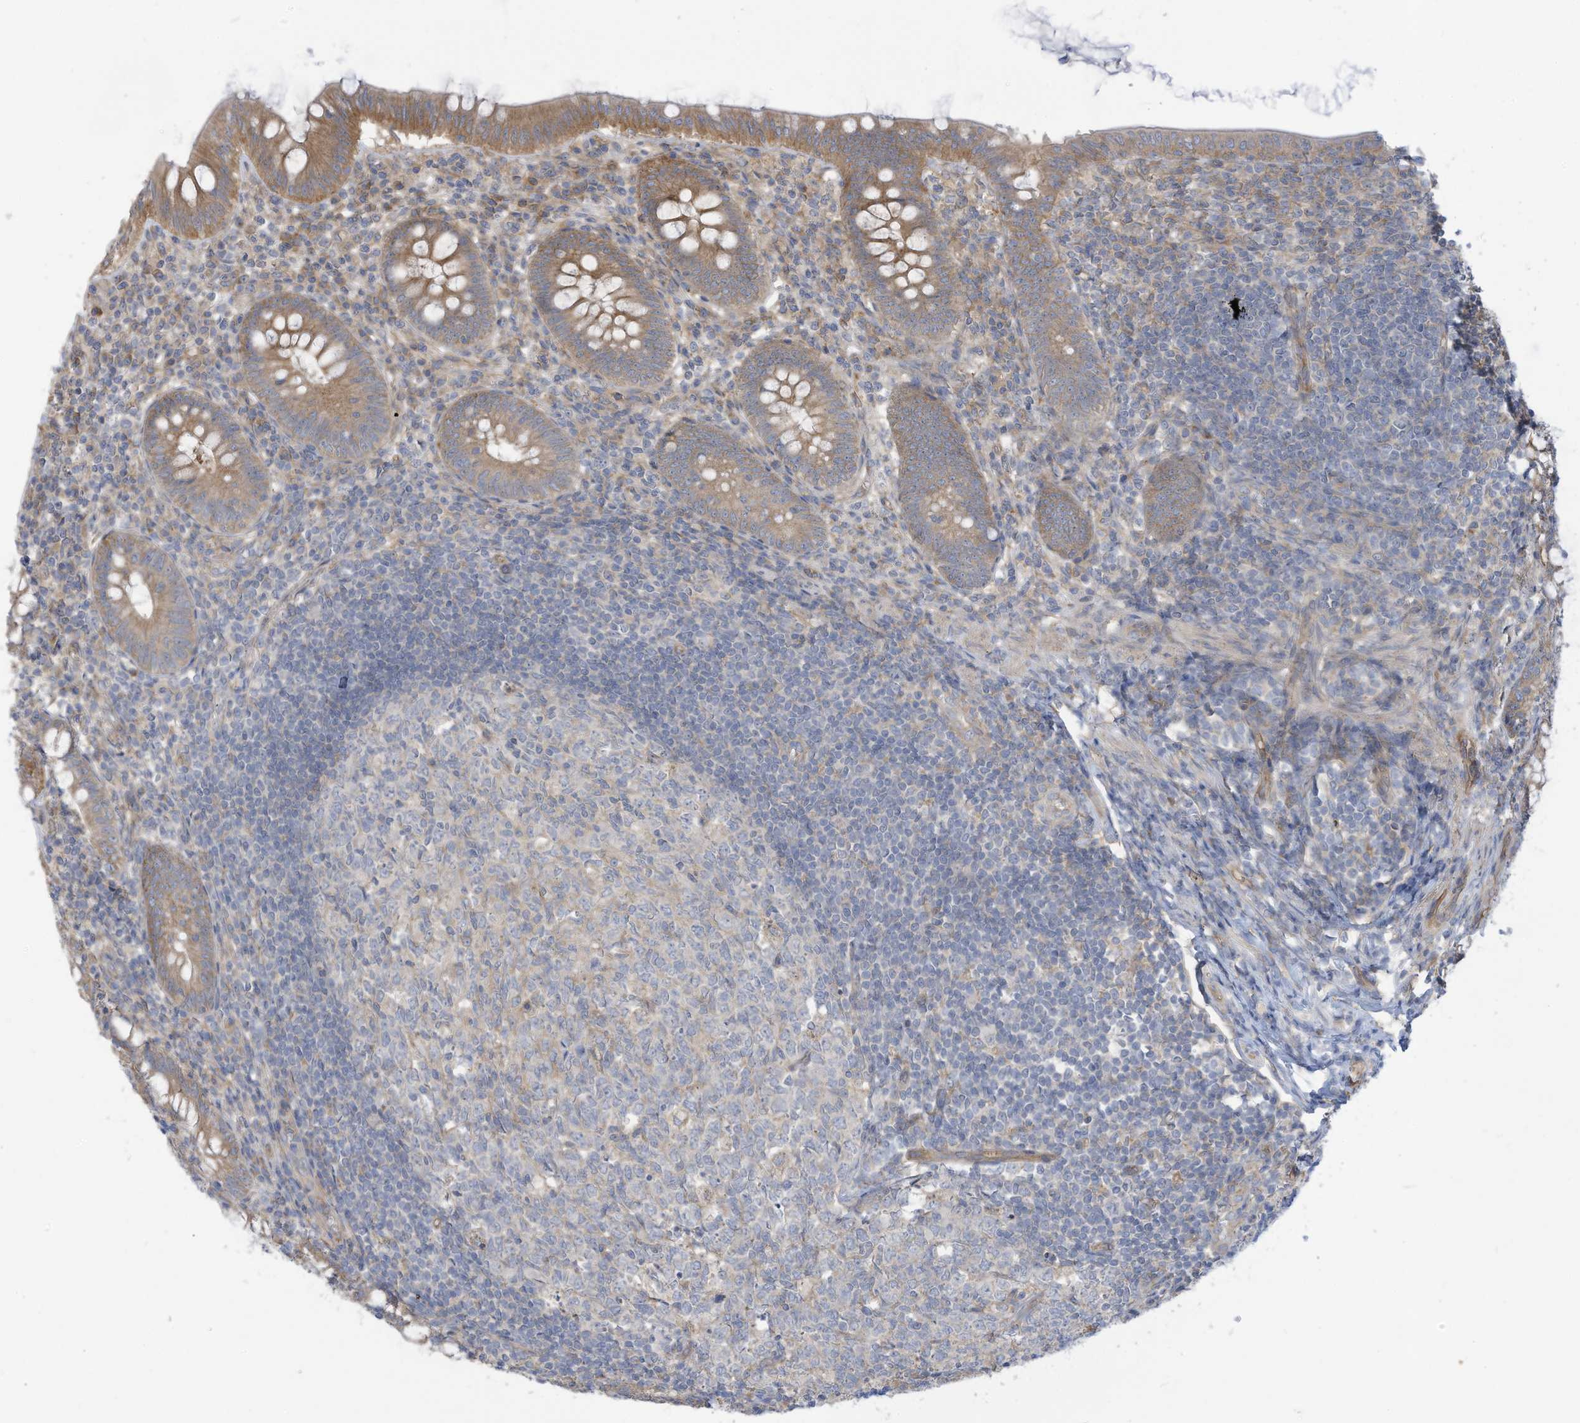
{"staining": {"intensity": "moderate", "quantity": ">75%", "location": "cytoplasmic/membranous"}, "tissue": "appendix", "cell_type": "Glandular cells", "image_type": "normal", "snomed": [{"axis": "morphology", "description": "Normal tissue, NOS"}, {"axis": "topography", "description": "Appendix"}], "caption": "Glandular cells demonstrate medium levels of moderate cytoplasmic/membranous expression in approximately >75% of cells in normal appendix.", "gene": "ADAT2", "patient": {"sex": "male", "age": 14}}